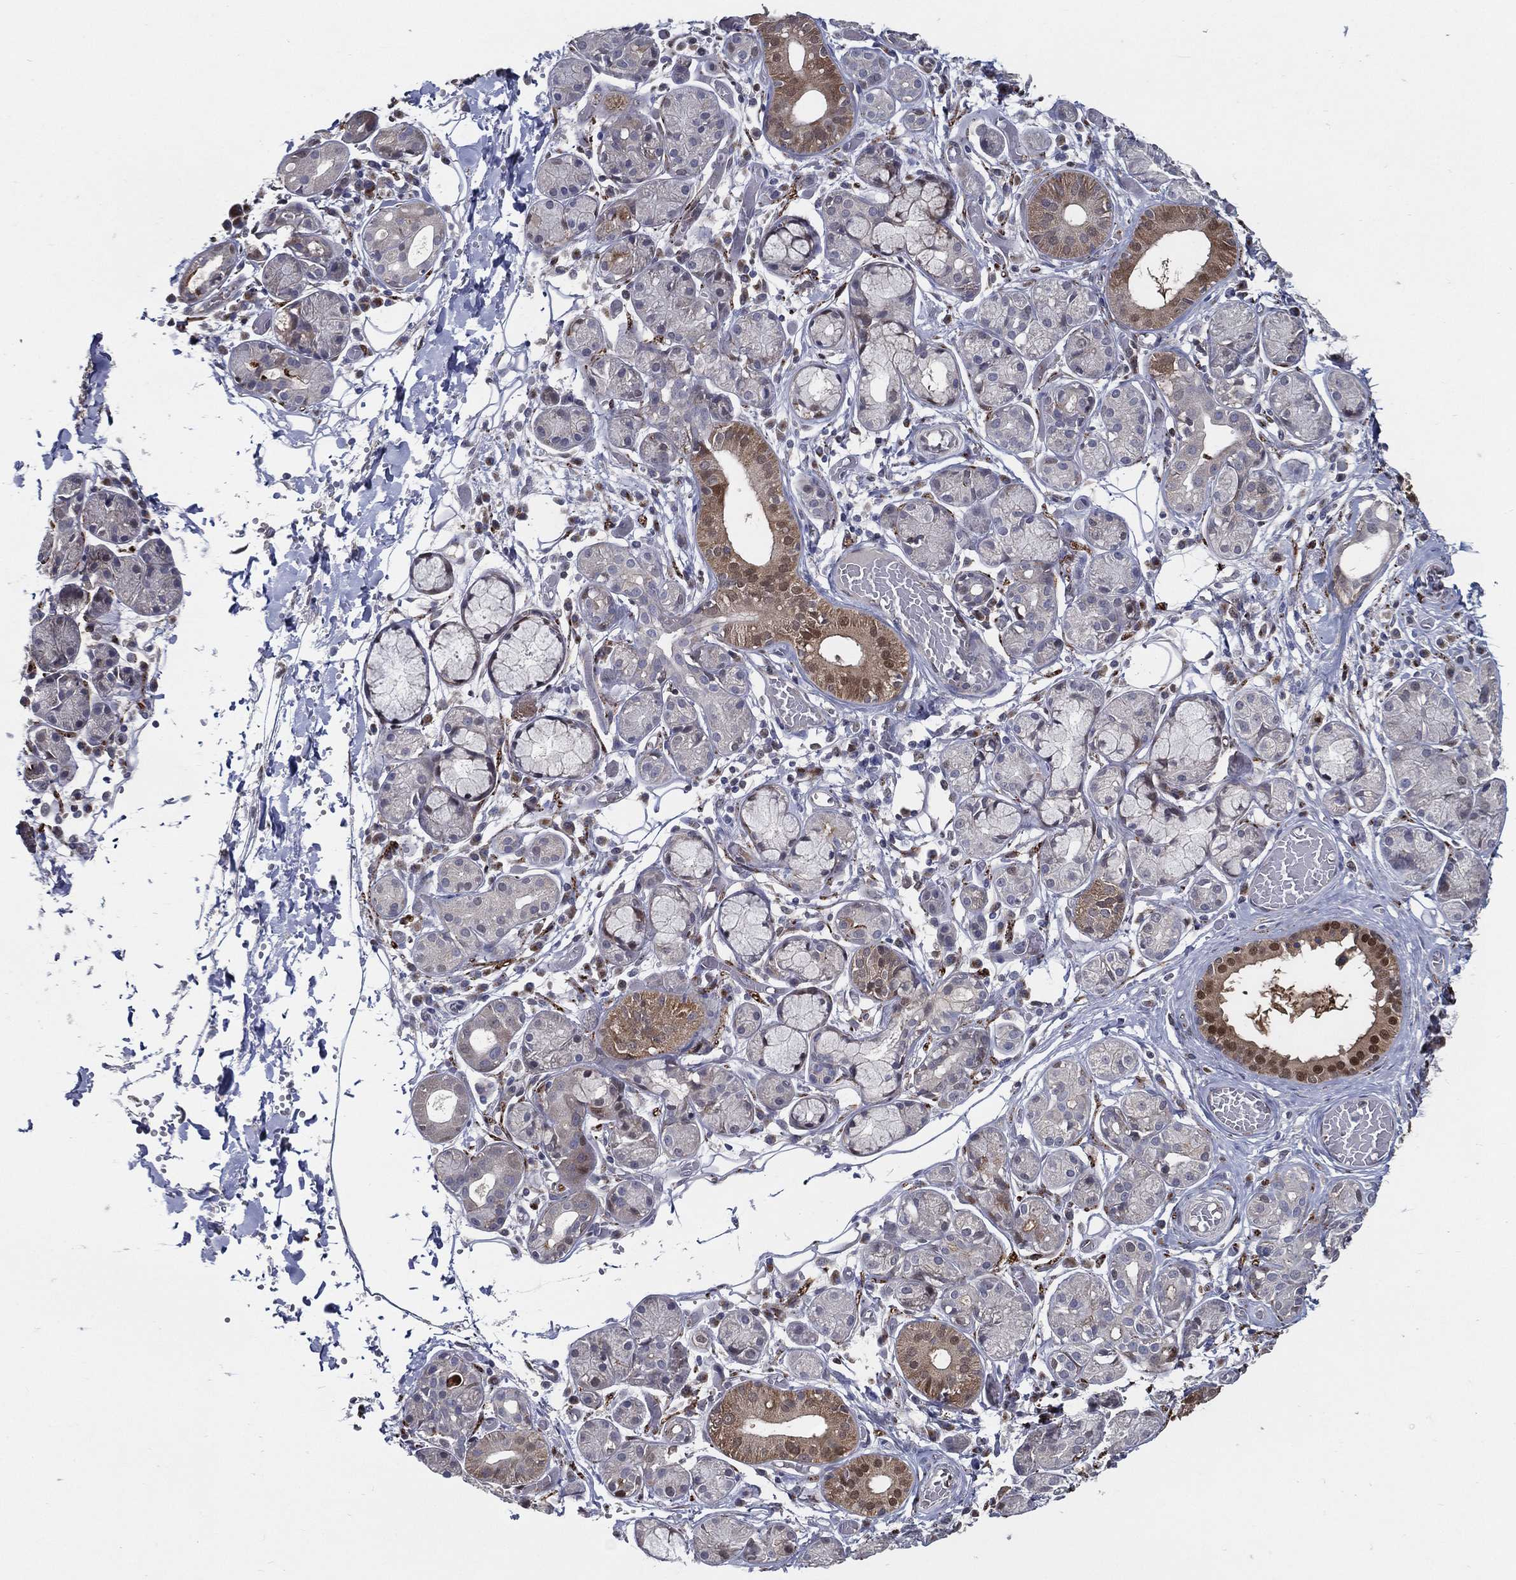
{"staining": {"intensity": "moderate", "quantity": "<25%", "location": "nuclear"}, "tissue": "salivary gland", "cell_type": "Glandular cells", "image_type": "normal", "snomed": [{"axis": "morphology", "description": "Normal tissue, NOS"}, {"axis": "topography", "description": "Salivary gland"}, {"axis": "topography", "description": "Peripheral nerve tissue"}], "caption": "Salivary gland stained with DAB IHC shows low levels of moderate nuclear staining in about <25% of glandular cells. (Brightfield microscopy of DAB IHC at high magnification).", "gene": "ARHGAP11A", "patient": {"sex": "male", "age": 71}}